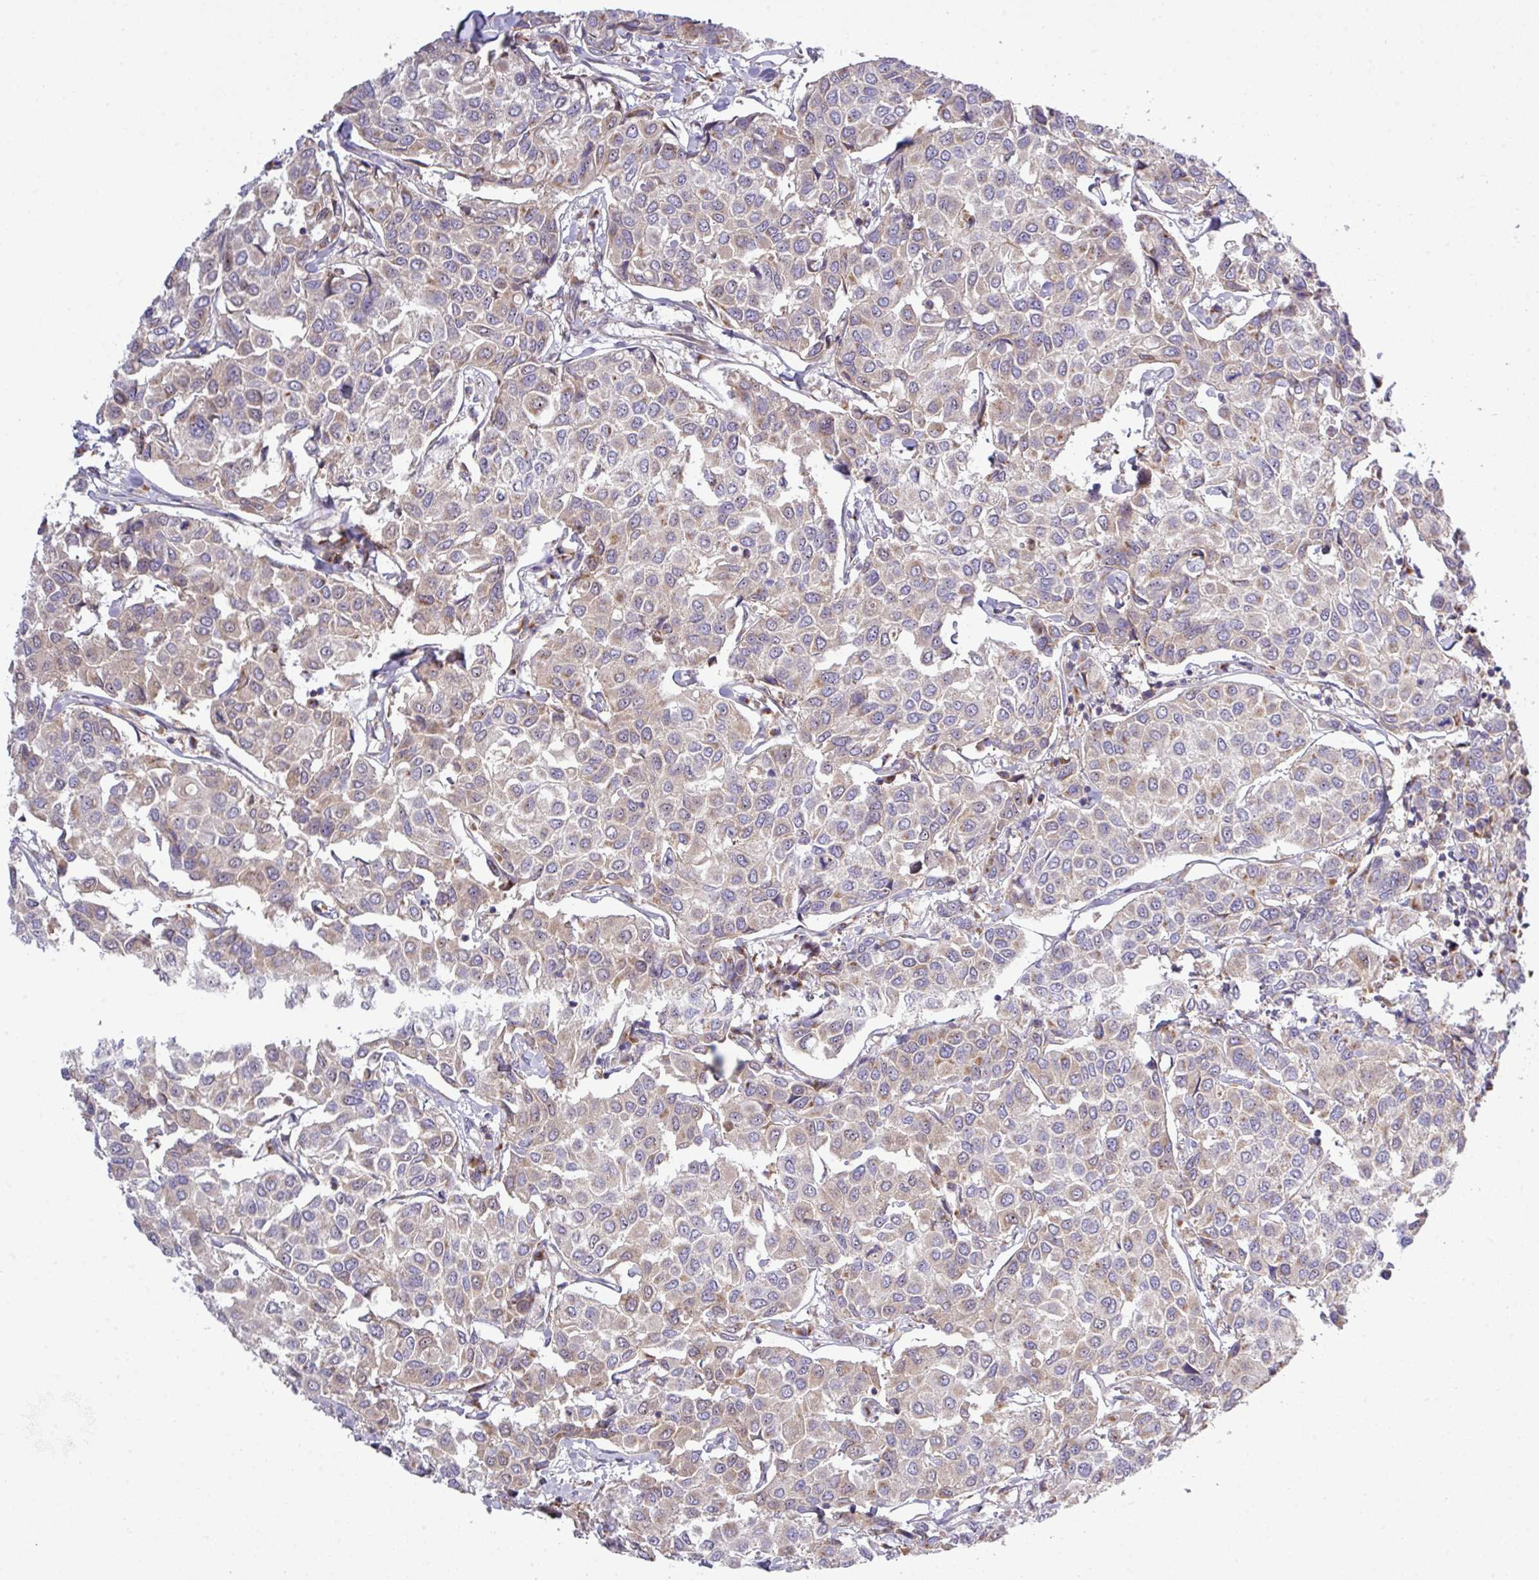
{"staining": {"intensity": "moderate", "quantity": "<25%", "location": "cytoplasmic/membranous"}, "tissue": "breast cancer", "cell_type": "Tumor cells", "image_type": "cancer", "snomed": [{"axis": "morphology", "description": "Duct carcinoma"}, {"axis": "topography", "description": "Breast"}], "caption": "DAB immunohistochemical staining of human breast cancer (invasive ductal carcinoma) exhibits moderate cytoplasmic/membranous protein positivity in approximately <25% of tumor cells. Nuclei are stained in blue.", "gene": "VTI1A", "patient": {"sex": "female", "age": 55}}